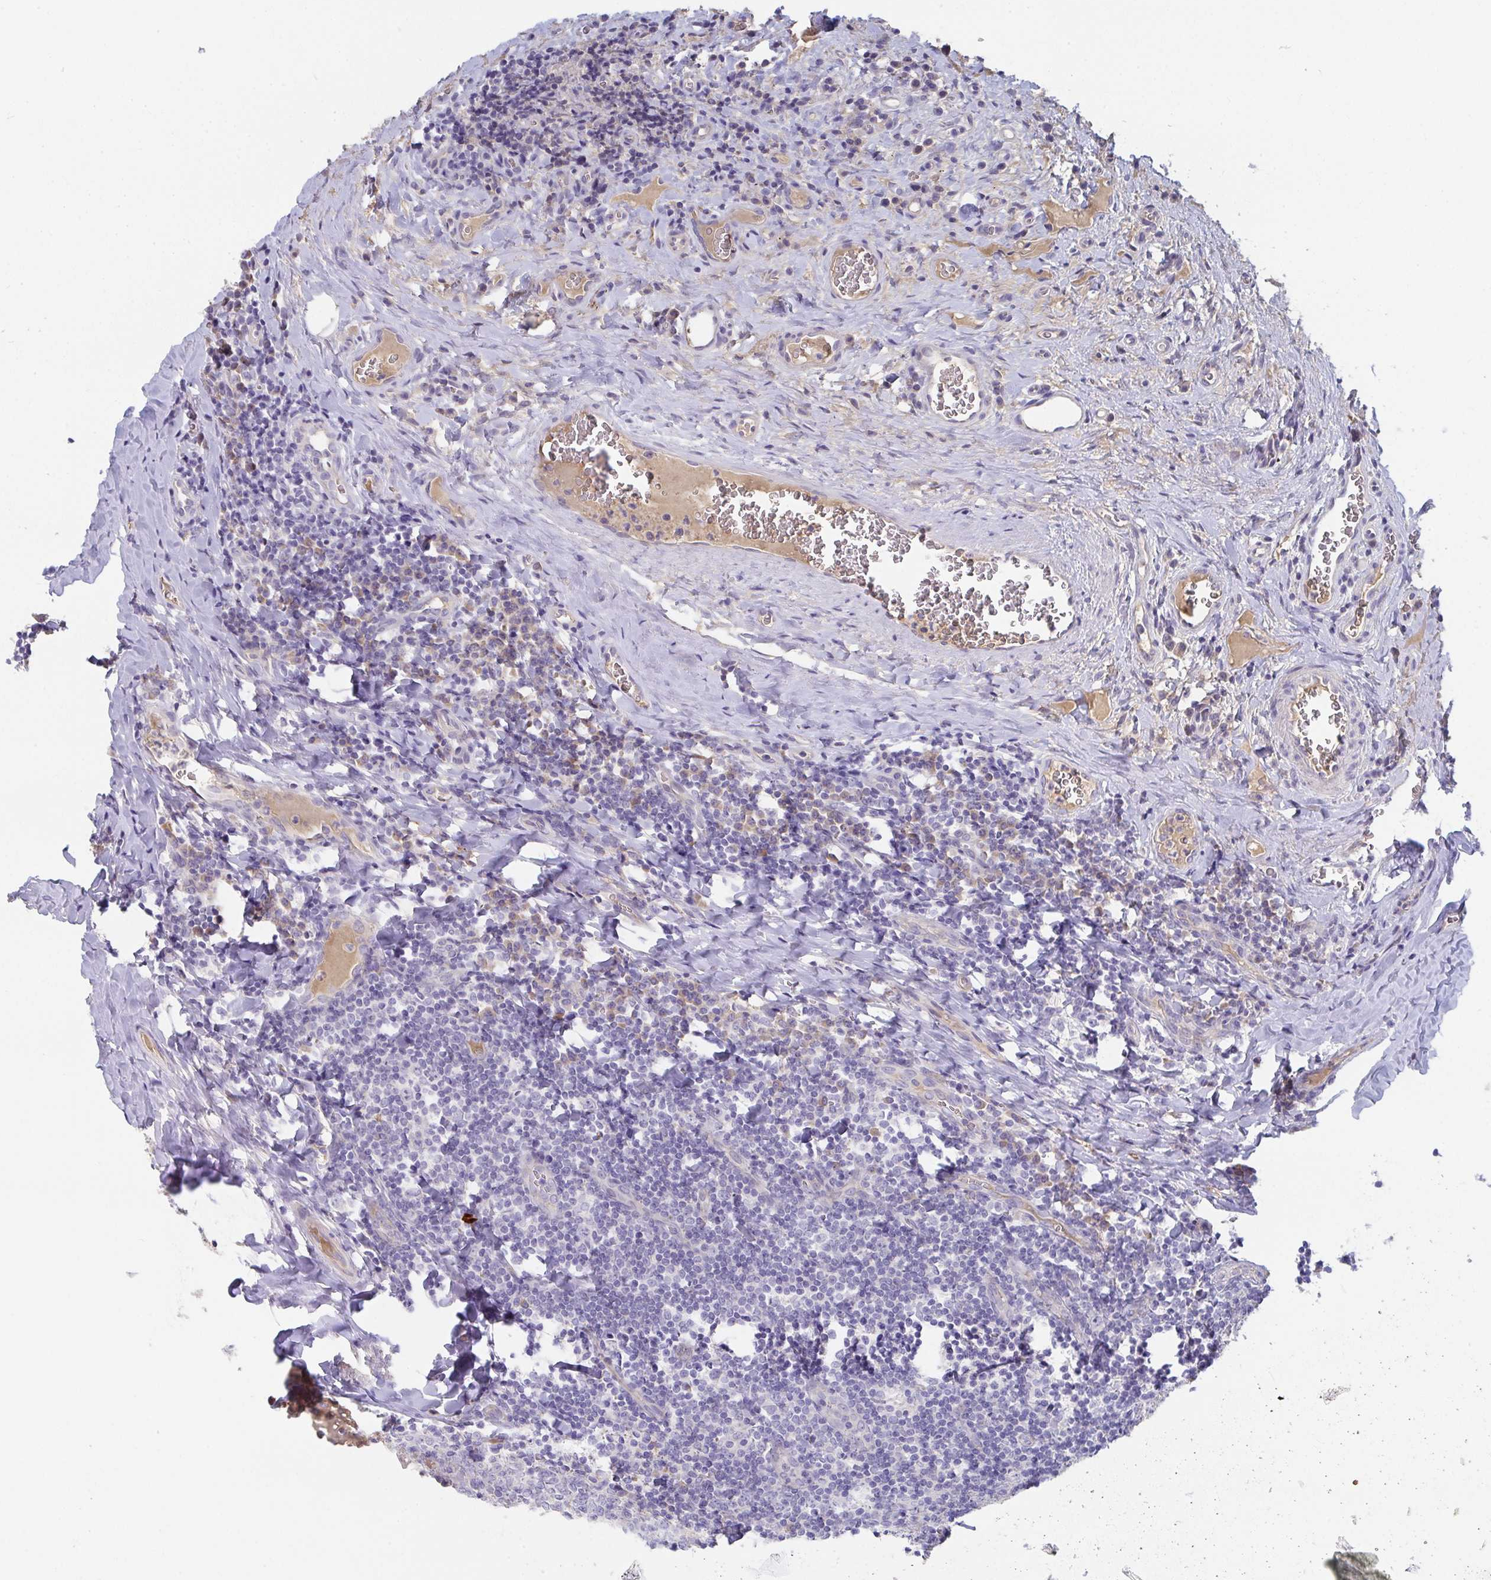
{"staining": {"intensity": "negative", "quantity": "none", "location": "none"}, "tissue": "tonsil", "cell_type": "Germinal center cells", "image_type": "normal", "snomed": [{"axis": "morphology", "description": "Normal tissue, NOS"}, {"axis": "morphology", "description": "Inflammation, NOS"}, {"axis": "topography", "description": "Tonsil"}], "caption": "There is no significant expression in germinal center cells of tonsil. (Brightfield microscopy of DAB immunohistochemistry (IHC) at high magnification).", "gene": "ANO5", "patient": {"sex": "female", "age": 31}}